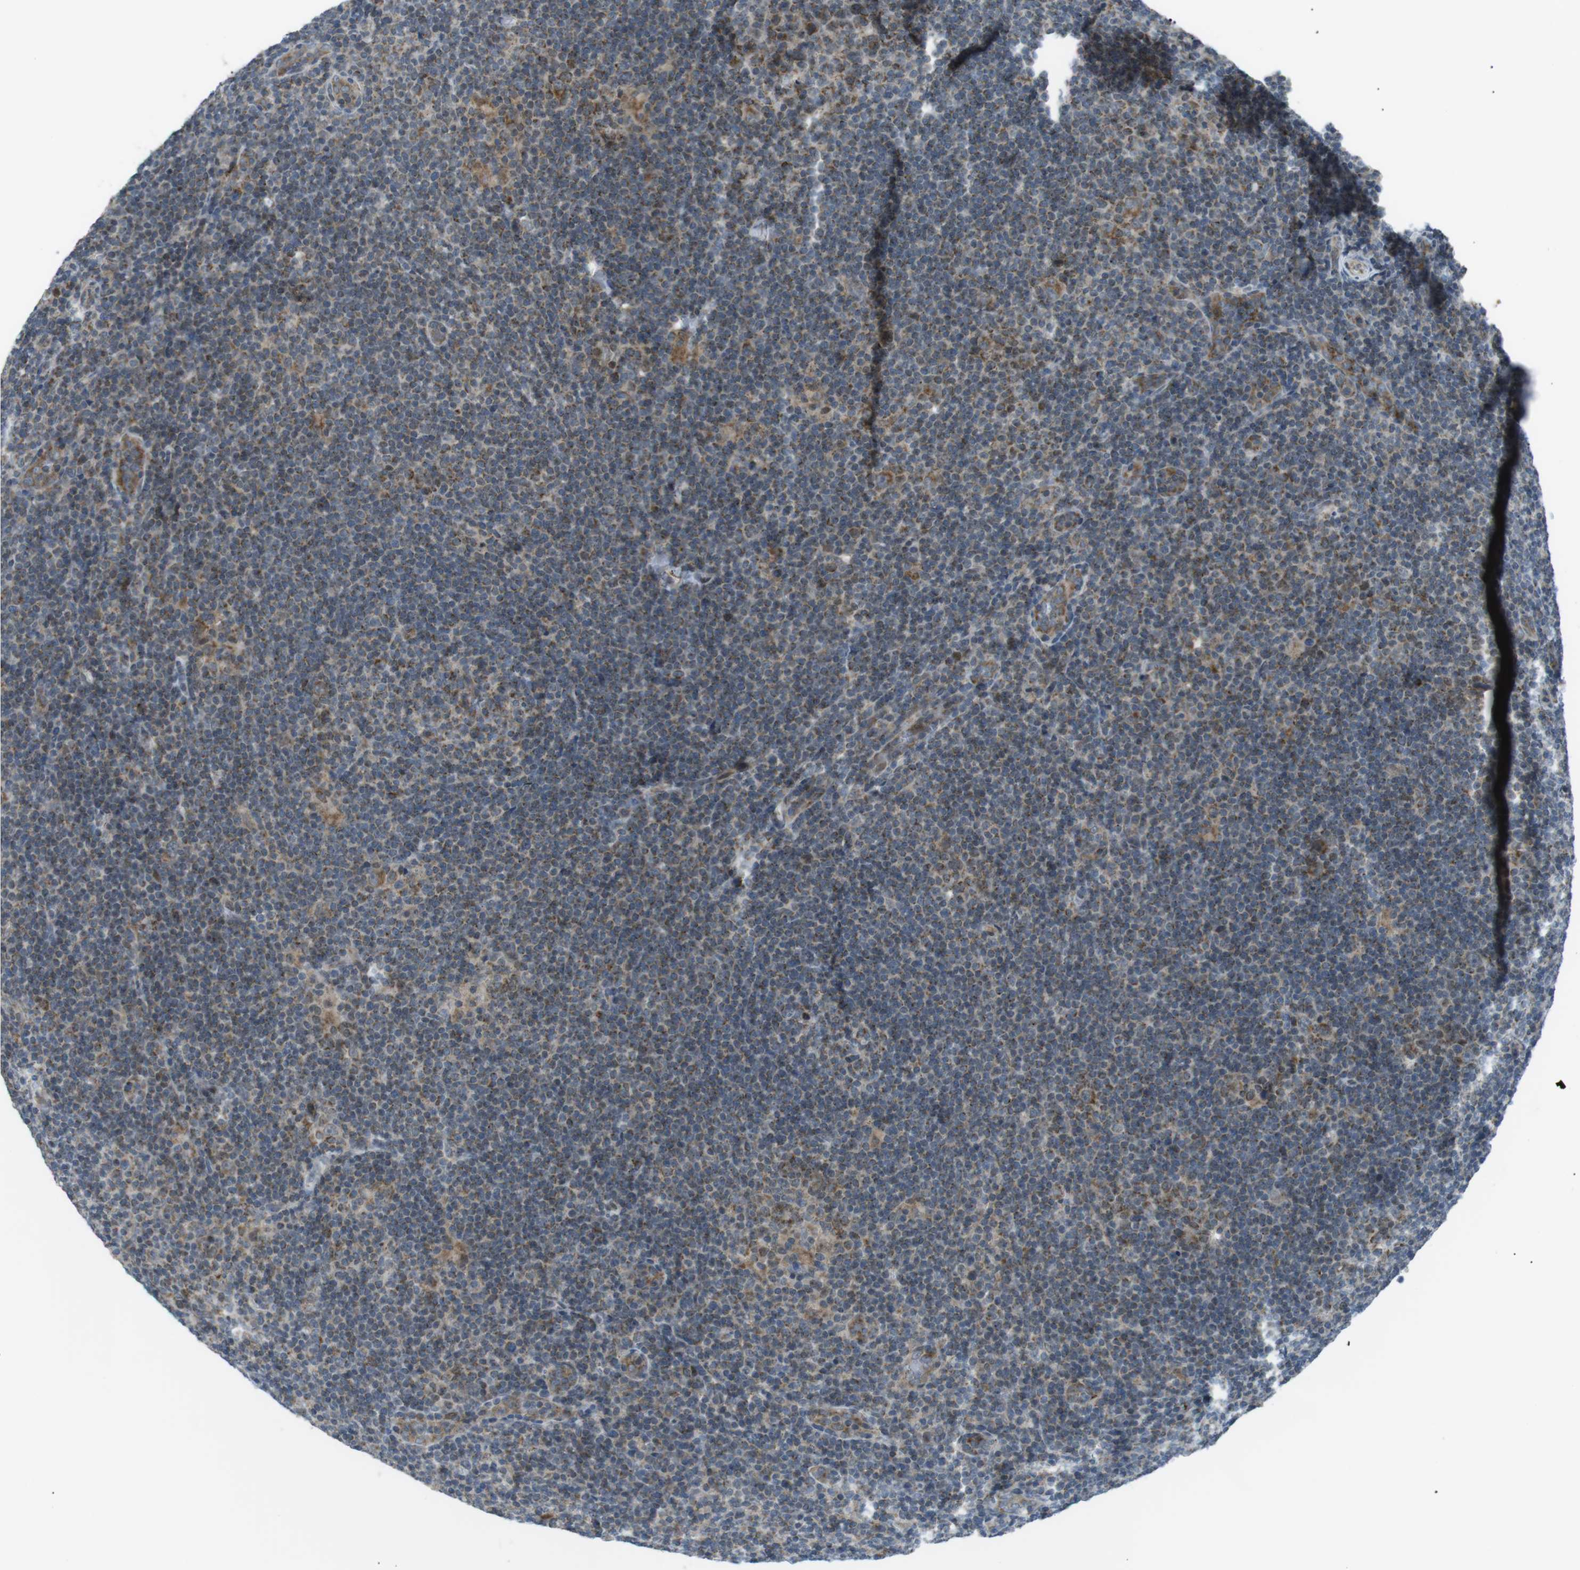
{"staining": {"intensity": "moderate", "quantity": ">75%", "location": "cytoplasmic/membranous"}, "tissue": "lymphoma", "cell_type": "Tumor cells", "image_type": "cancer", "snomed": [{"axis": "morphology", "description": "Hodgkin's disease, NOS"}, {"axis": "topography", "description": "Lymph node"}], "caption": "This photomicrograph exhibits immunohistochemistry (IHC) staining of human Hodgkin's disease, with medium moderate cytoplasmic/membranous positivity in approximately >75% of tumor cells.", "gene": "ARID5B", "patient": {"sex": "female", "age": 57}}